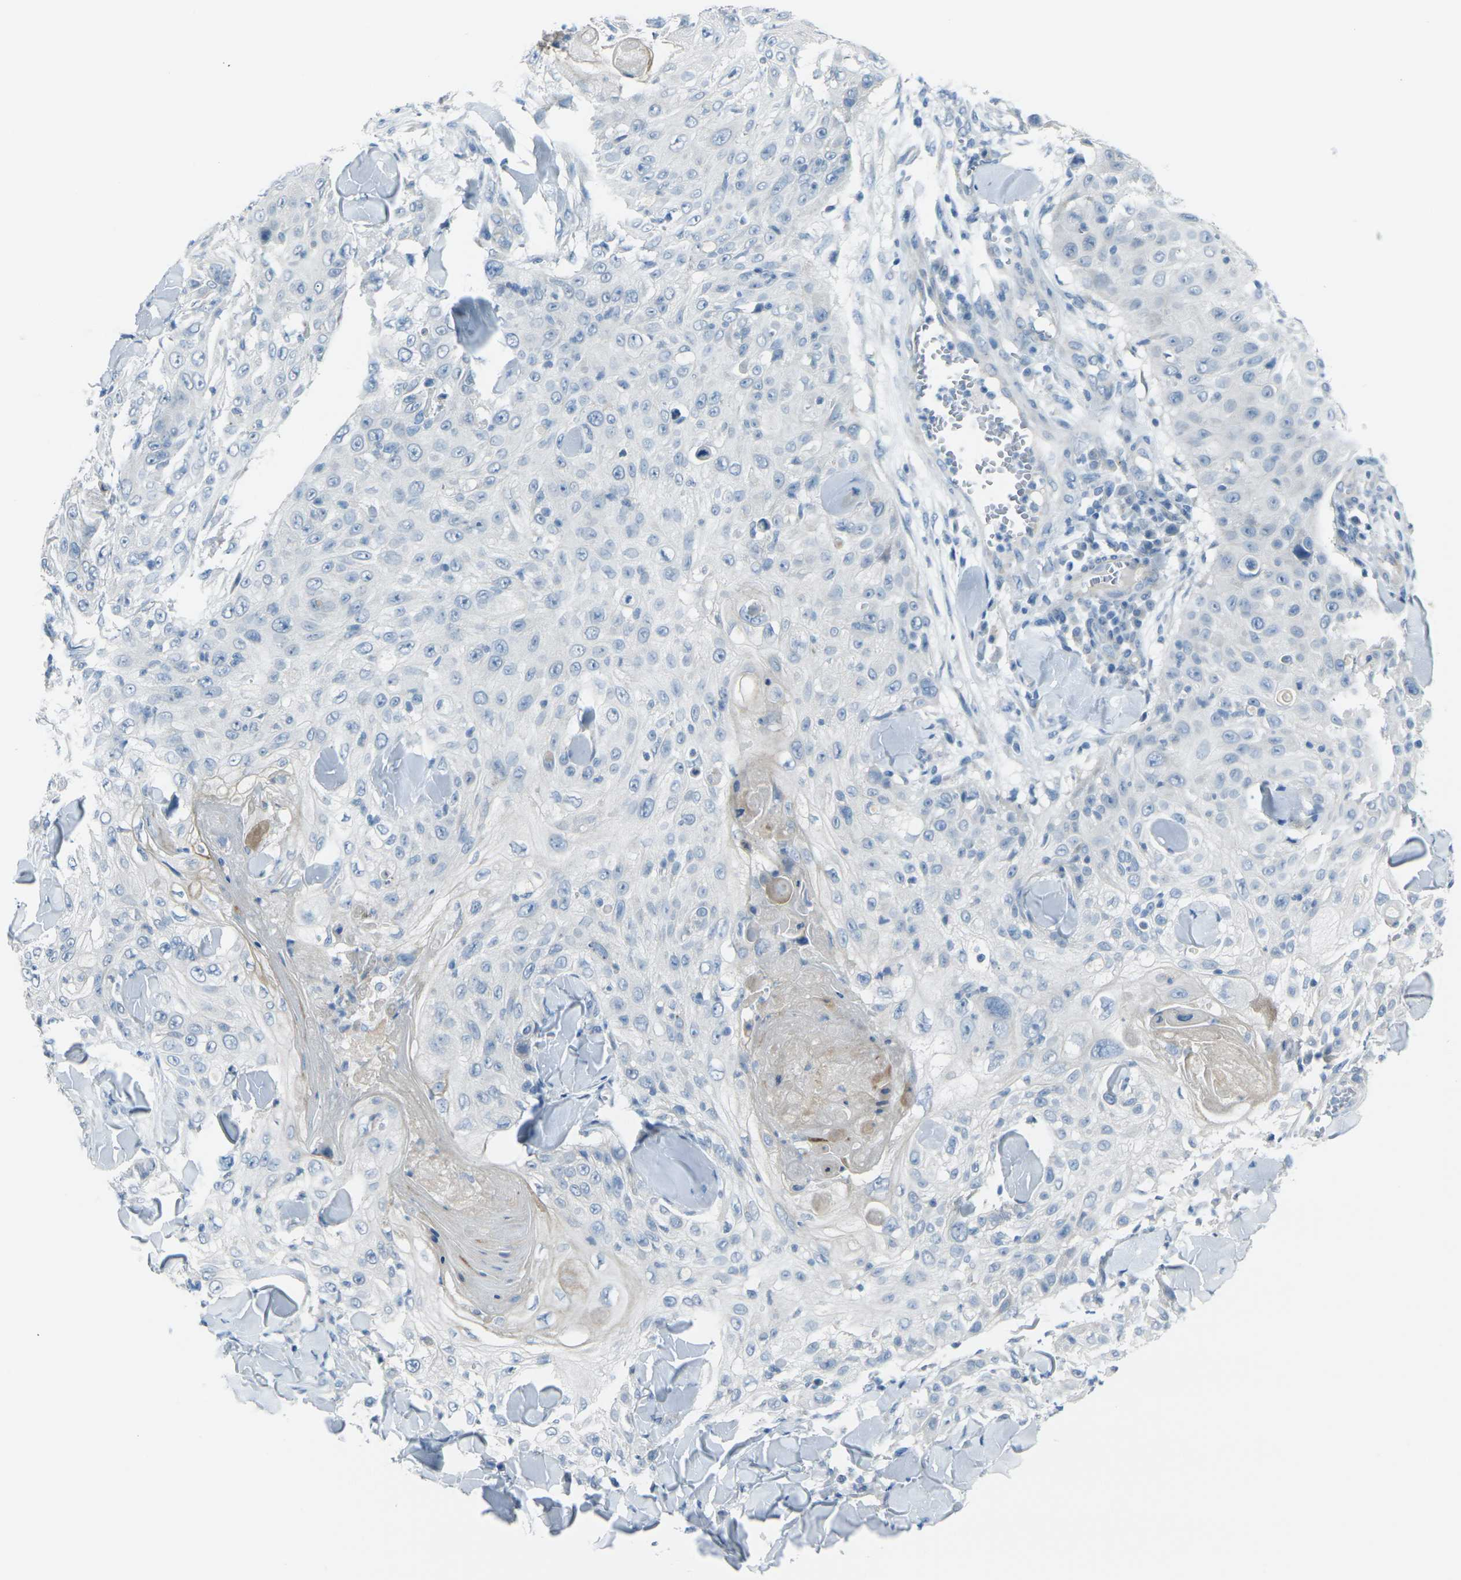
{"staining": {"intensity": "negative", "quantity": "none", "location": "none"}, "tissue": "skin cancer", "cell_type": "Tumor cells", "image_type": "cancer", "snomed": [{"axis": "morphology", "description": "Squamous cell carcinoma, NOS"}, {"axis": "topography", "description": "Skin"}], "caption": "Skin cancer was stained to show a protein in brown. There is no significant positivity in tumor cells. The staining is performed using DAB brown chromogen with nuclei counter-stained in using hematoxylin.", "gene": "ANKRD46", "patient": {"sex": "male", "age": 86}}